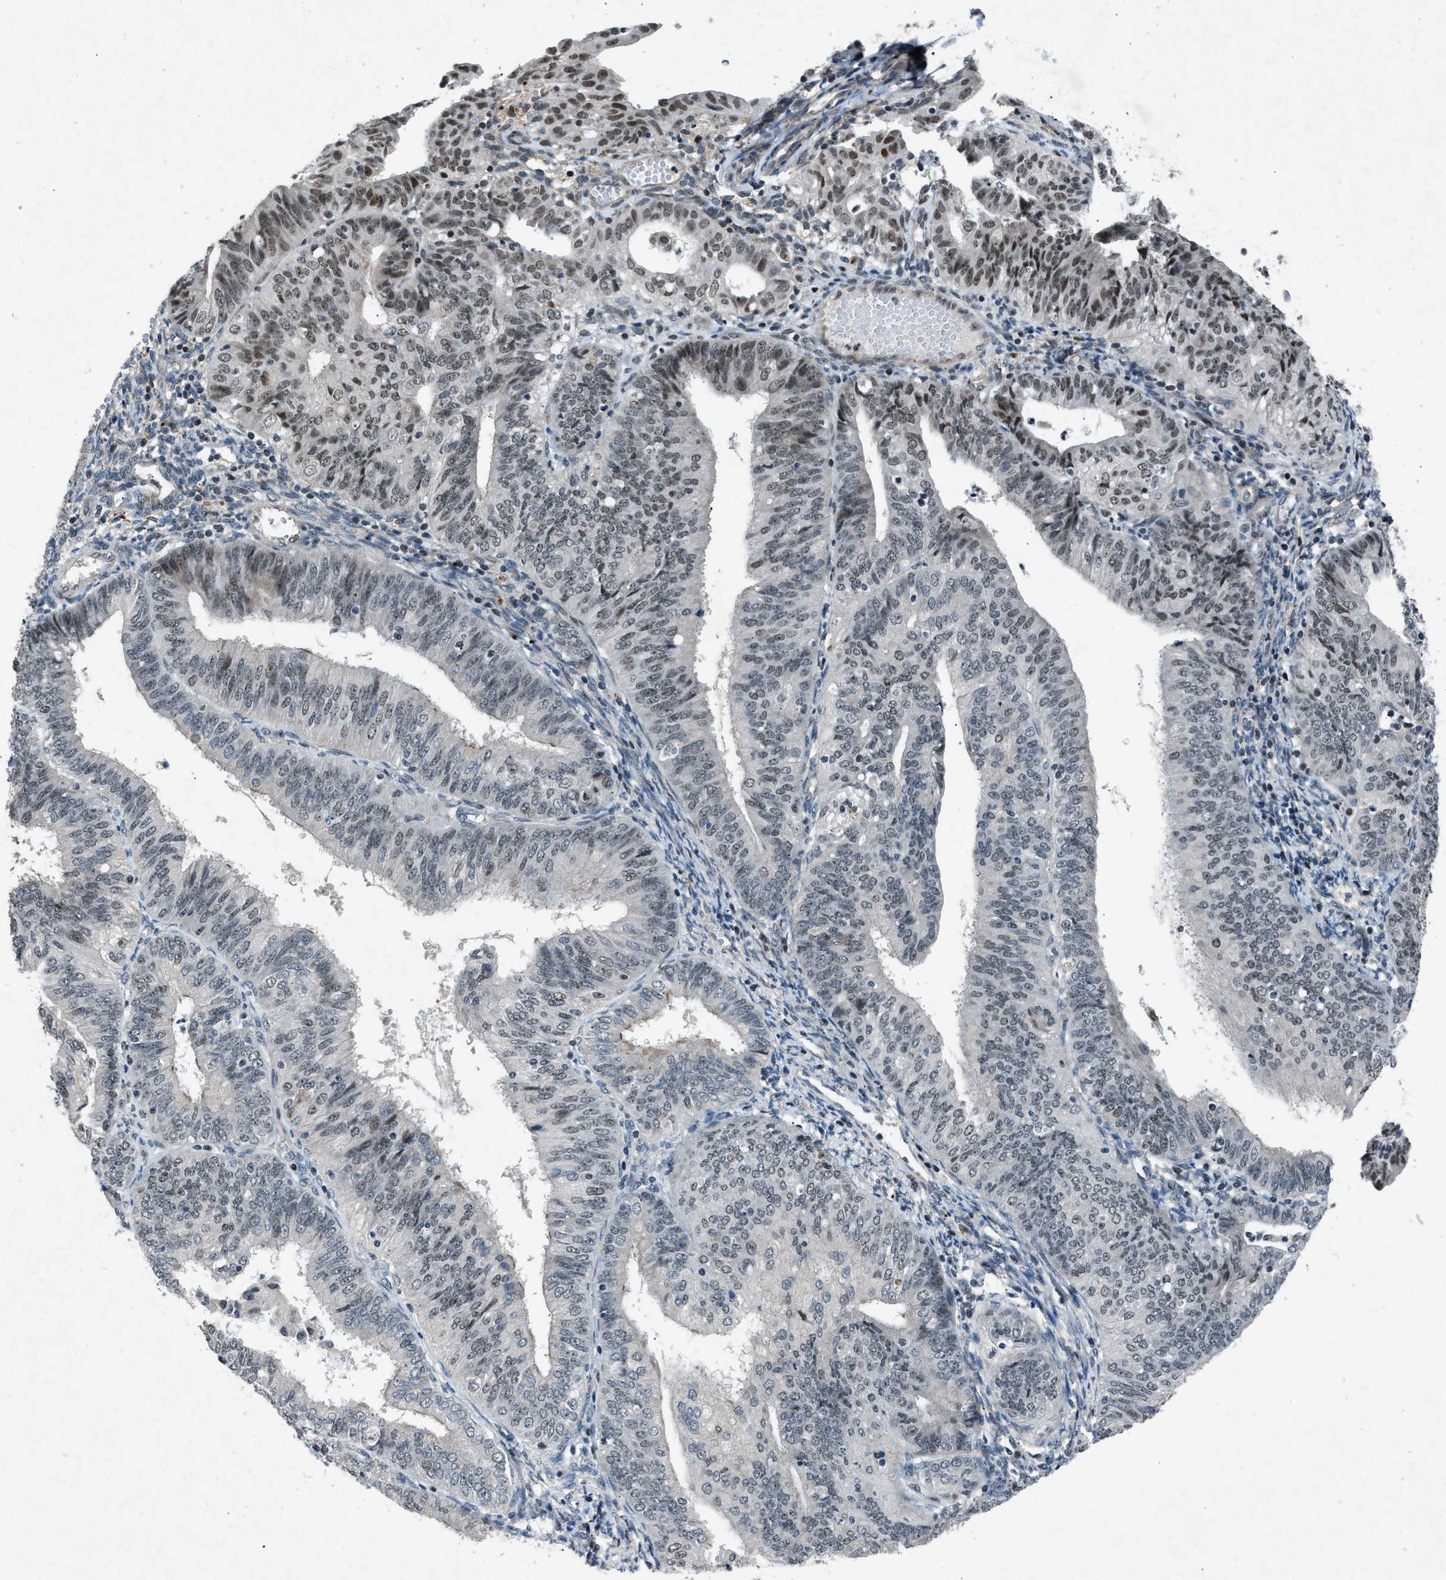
{"staining": {"intensity": "moderate", "quantity": "25%-75%", "location": "nuclear"}, "tissue": "endometrial cancer", "cell_type": "Tumor cells", "image_type": "cancer", "snomed": [{"axis": "morphology", "description": "Adenocarcinoma, NOS"}, {"axis": "topography", "description": "Endometrium"}], "caption": "Endometrial adenocarcinoma tissue shows moderate nuclear expression in about 25%-75% of tumor cells, visualized by immunohistochemistry. (Brightfield microscopy of DAB IHC at high magnification).", "gene": "ADCY1", "patient": {"sex": "female", "age": 58}}